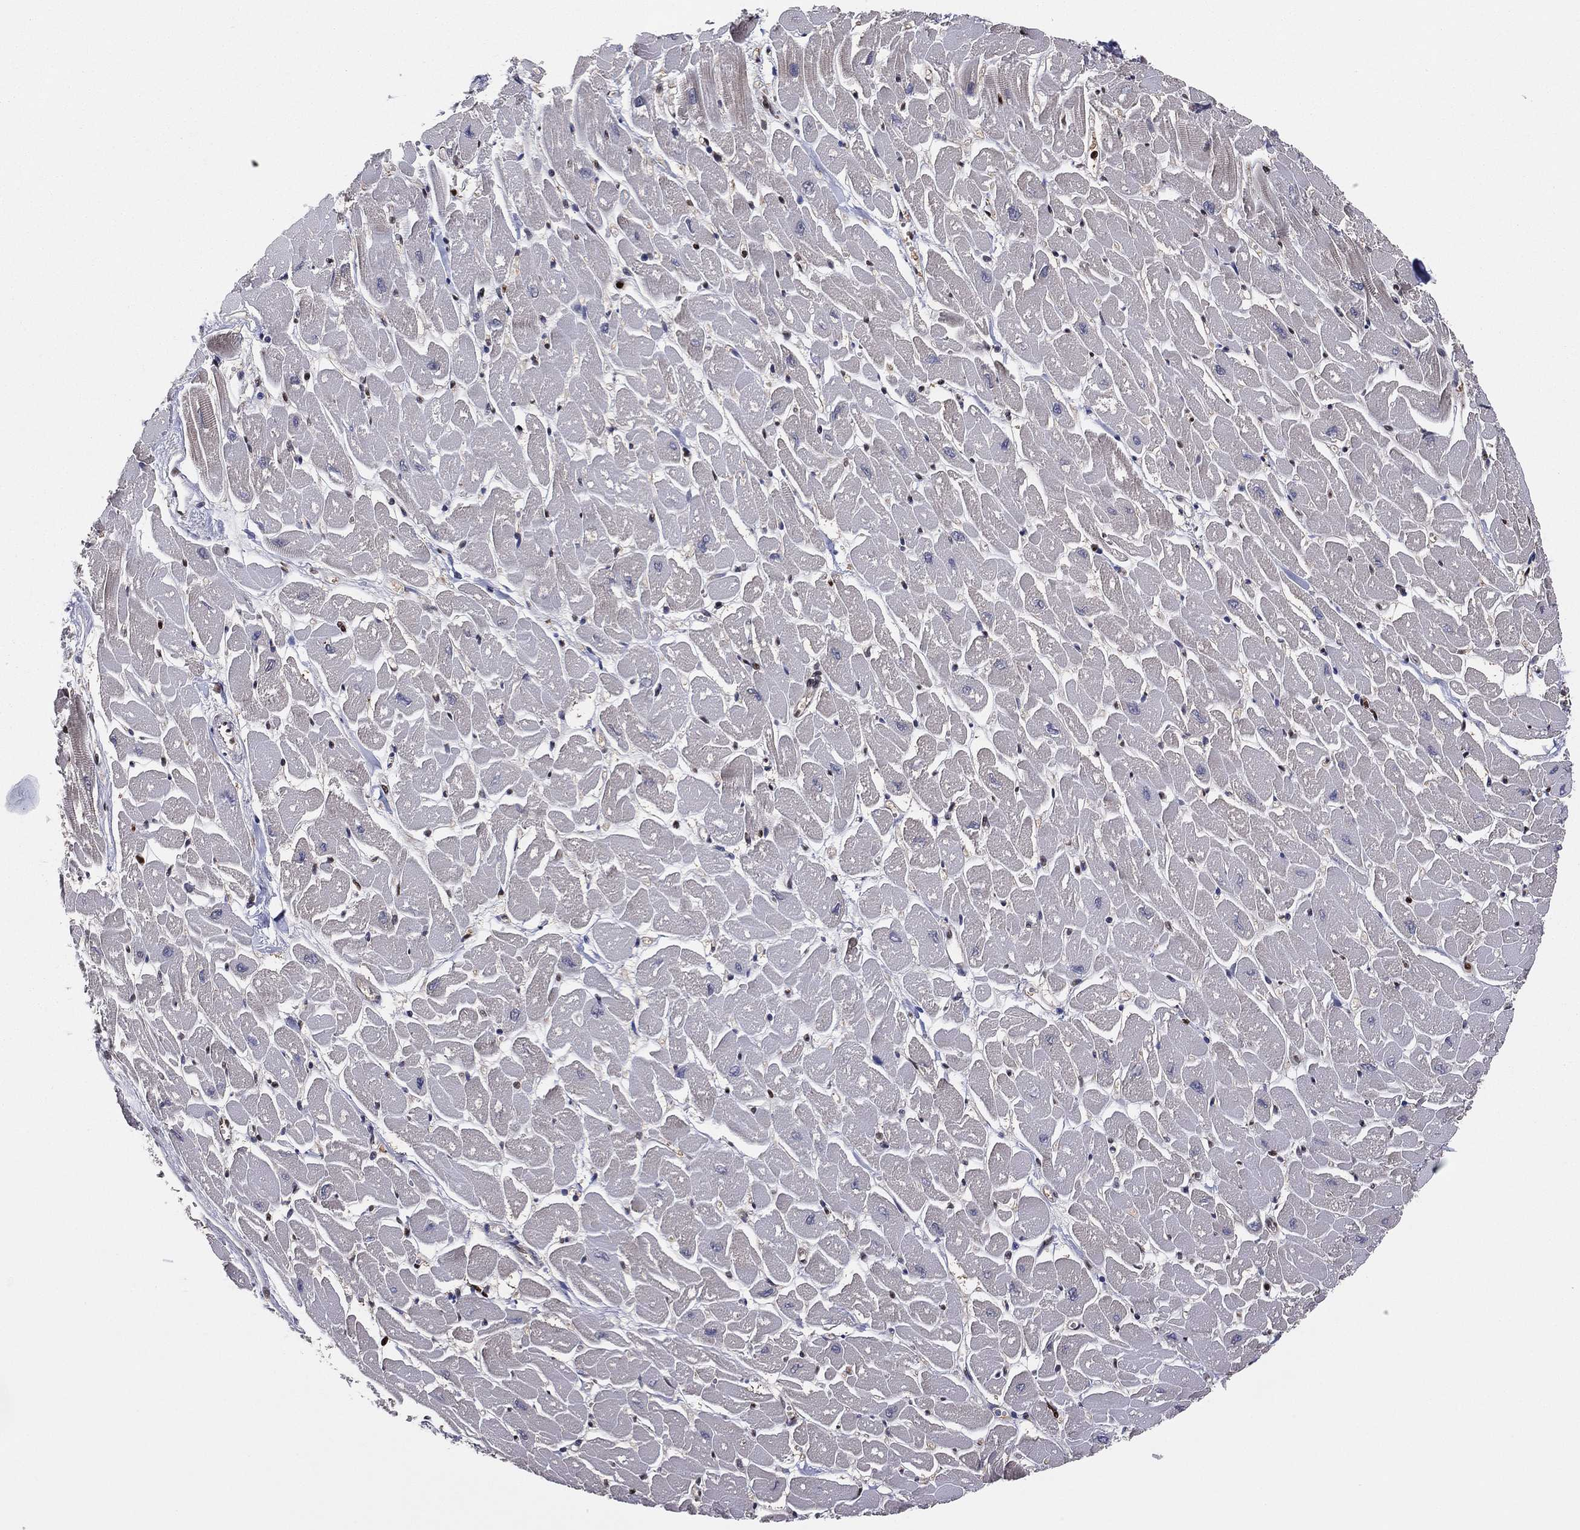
{"staining": {"intensity": "moderate", "quantity": "<25%", "location": "nuclear"}, "tissue": "heart muscle", "cell_type": "Cardiomyocytes", "image_type": "normal", "snomed": [{"axis": "morphology", "description": "Normal tissue, NOS"}, {"axis": "topography", "description": "Heart"}], "caption": "Immunohistochemistry (IHC) histopathology image of benign human heart muscle stained for a protein (brown), which displays low levels of moderate nuclear expression in about <25% of cardiomyocytes.", "gene": "PSMA1", "patient": {"sex": "male", "age": 57}}